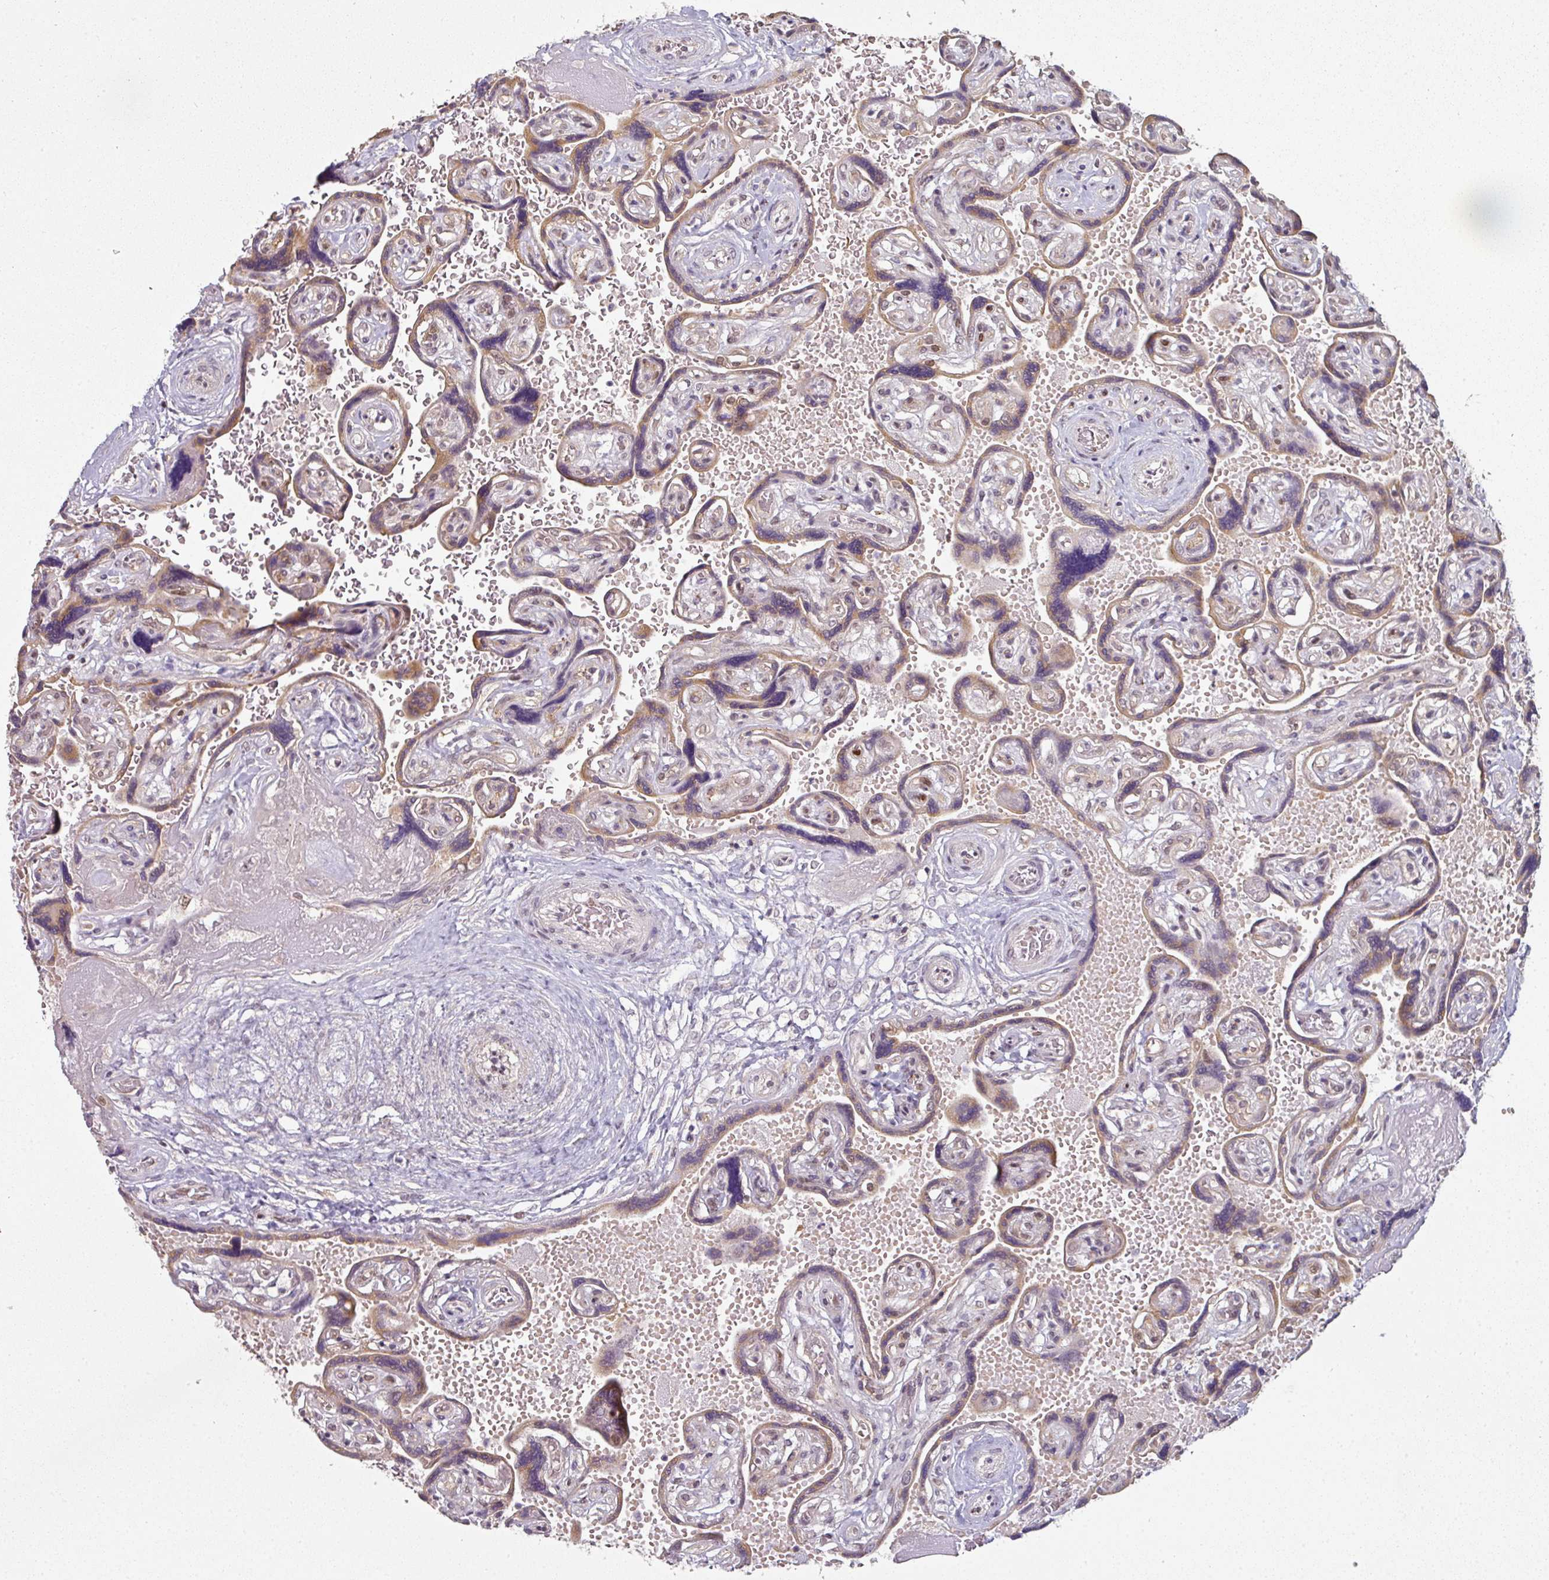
{"staining": {"intensity": "moderate", "quantity": "25%-75%", "location": "cytoplasmic/membranous"}, "tissue": "placenta", "cell_type": "Trophoblastic cells", "image_type": "normal", "snomed": [{"axis": "morphology", "description": "Normal tissue, NOS"}, {"axis": "topography", "description": "Placenta"}], "caption": "Protein expression analysis of benign placenta displays moderate cytoplasmic/membranous expression in approximately 25%-75% of trophoblastic cells.", "gene": "C19orf33", "patient": {"sex": "female", "age": 32}}